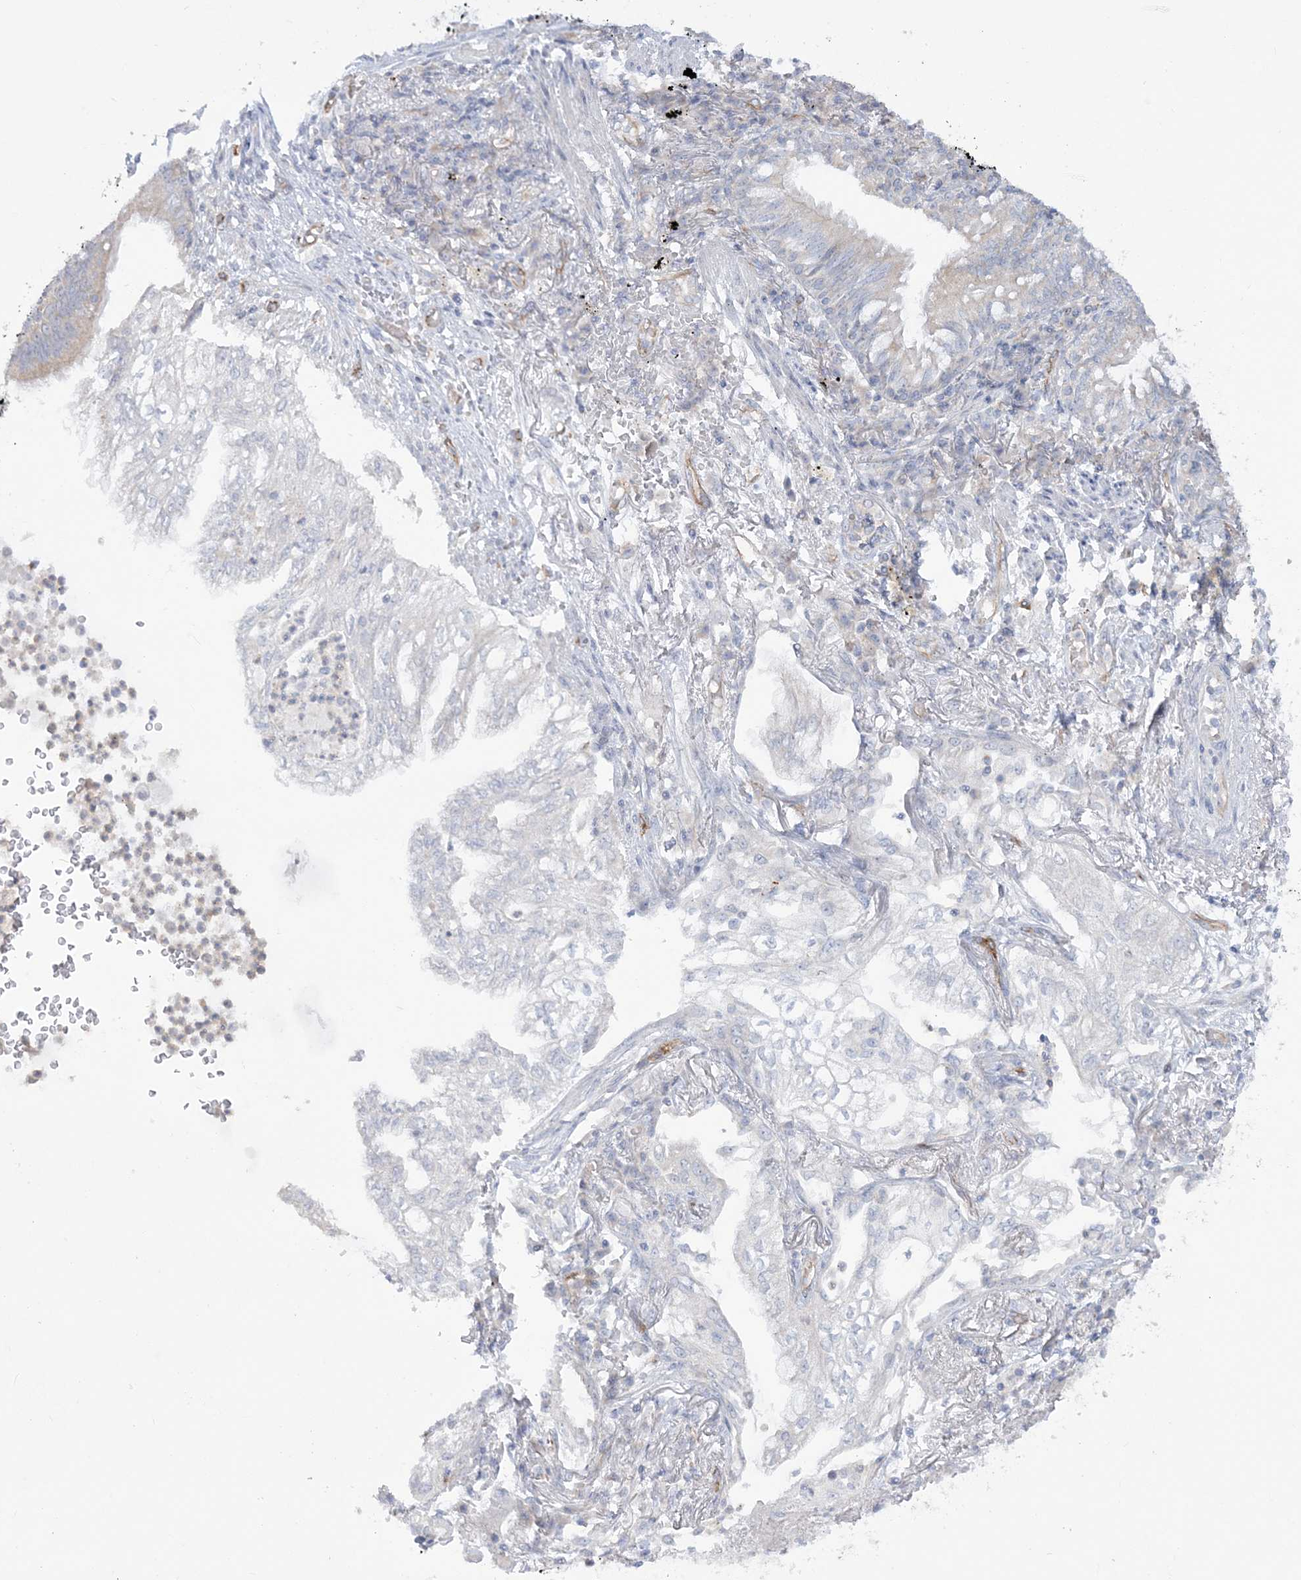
{"staining": {"intensity": "negative", "quantity": "none", "location": "none"}, "tissue": "lung cancer", "cell_type": "Tumor cells", "image_type": "cancer", "snomed": [{"axis": "morphology", "description": "Adenocarcinoma, NOS"}, {"axis": "topography", "description": "Lung"}], "caption": "This is an immunohistochemistry histopathology image of human adenocarcinoma (lung). There is no positivity in tumor cells.", "gene": "FARSB", "patient": {"sex": "female", "age": 70}}